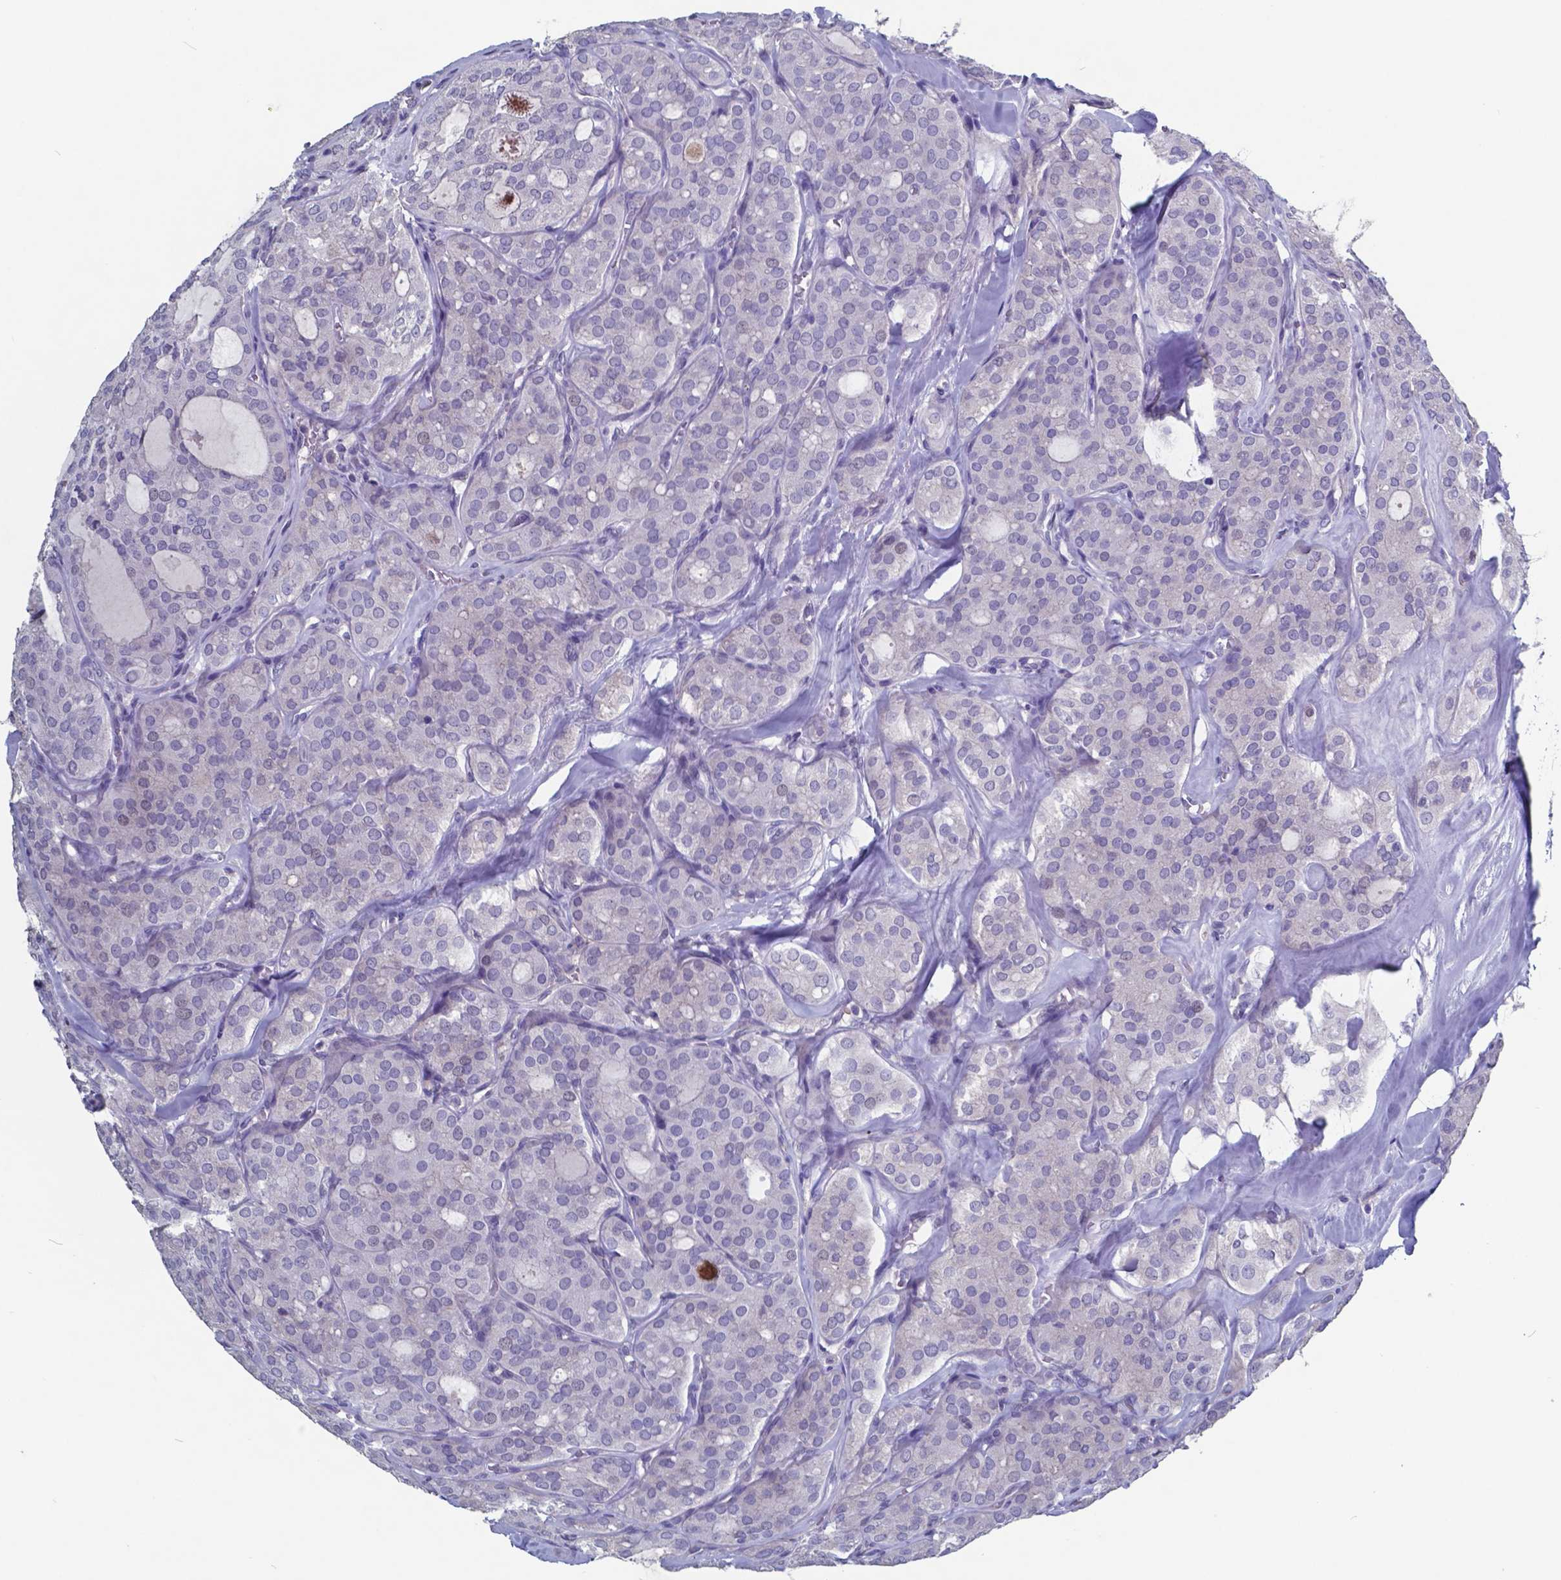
{"staining": {"intensity": "negative", "quantity": "none", "location": "none"}, "tissue": "thyroid cancer", "cell_type": "Tumor cells", "image_type": "cancer", "snomed": [{"axis": "morphology", "description": "Follicular adenoma carcinoma, NOS"}, {"axis": "topography", "description": "Thyroid gland"}], "caption": "Follicular adenoma carcinoma (thyroid) was stained to show a protein in brown. There is no significant positivity in tumor cells.", "gene": "TTR", "patient": {"sex": "male", "age": 75}}